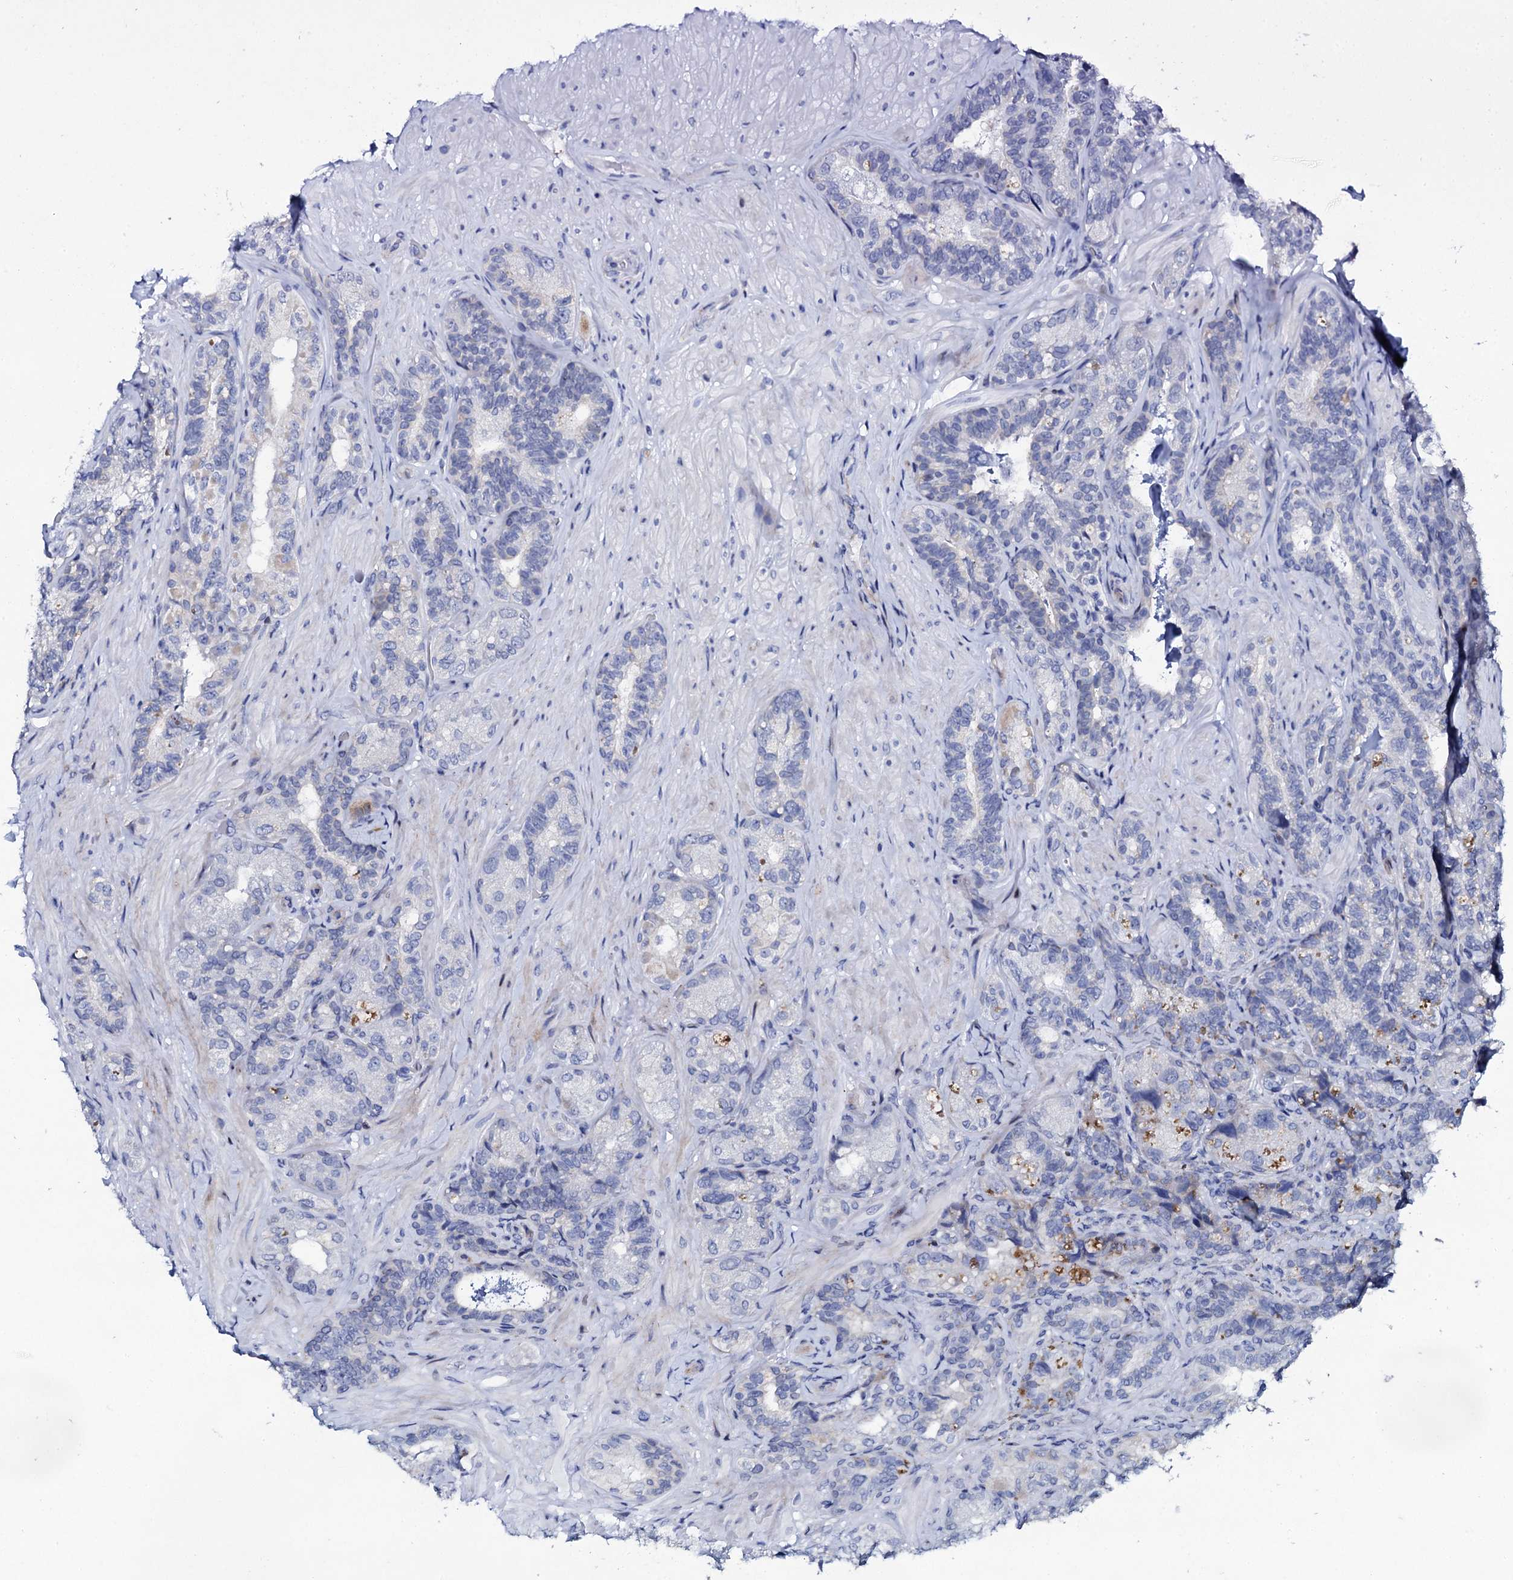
{"staining": {"intensity": "negative", "quantity": "none", "location": "none"}, "tissue": "seminal vesicle", "cell_type": "Glandular cells", "image_type": "normal", "snomed": [{"axis": "morphology", "description": "Normal tissue, NOS"}, {"axis": "topography", "description": "Prostate and seminal vesicle, NOS"}, {"axis": "topography", "description": "Prostate"}, {"axis": "topography", "description": "Seminal veicle"}], "caption": "DAB (3,3'-diaminobenzidine) immunohistochemical staining of normal seminal vesicle exhibits no significant positivity in glandular cells.", "gene": "NUDT13", "patient": {"sex": "male", "age": 67}}